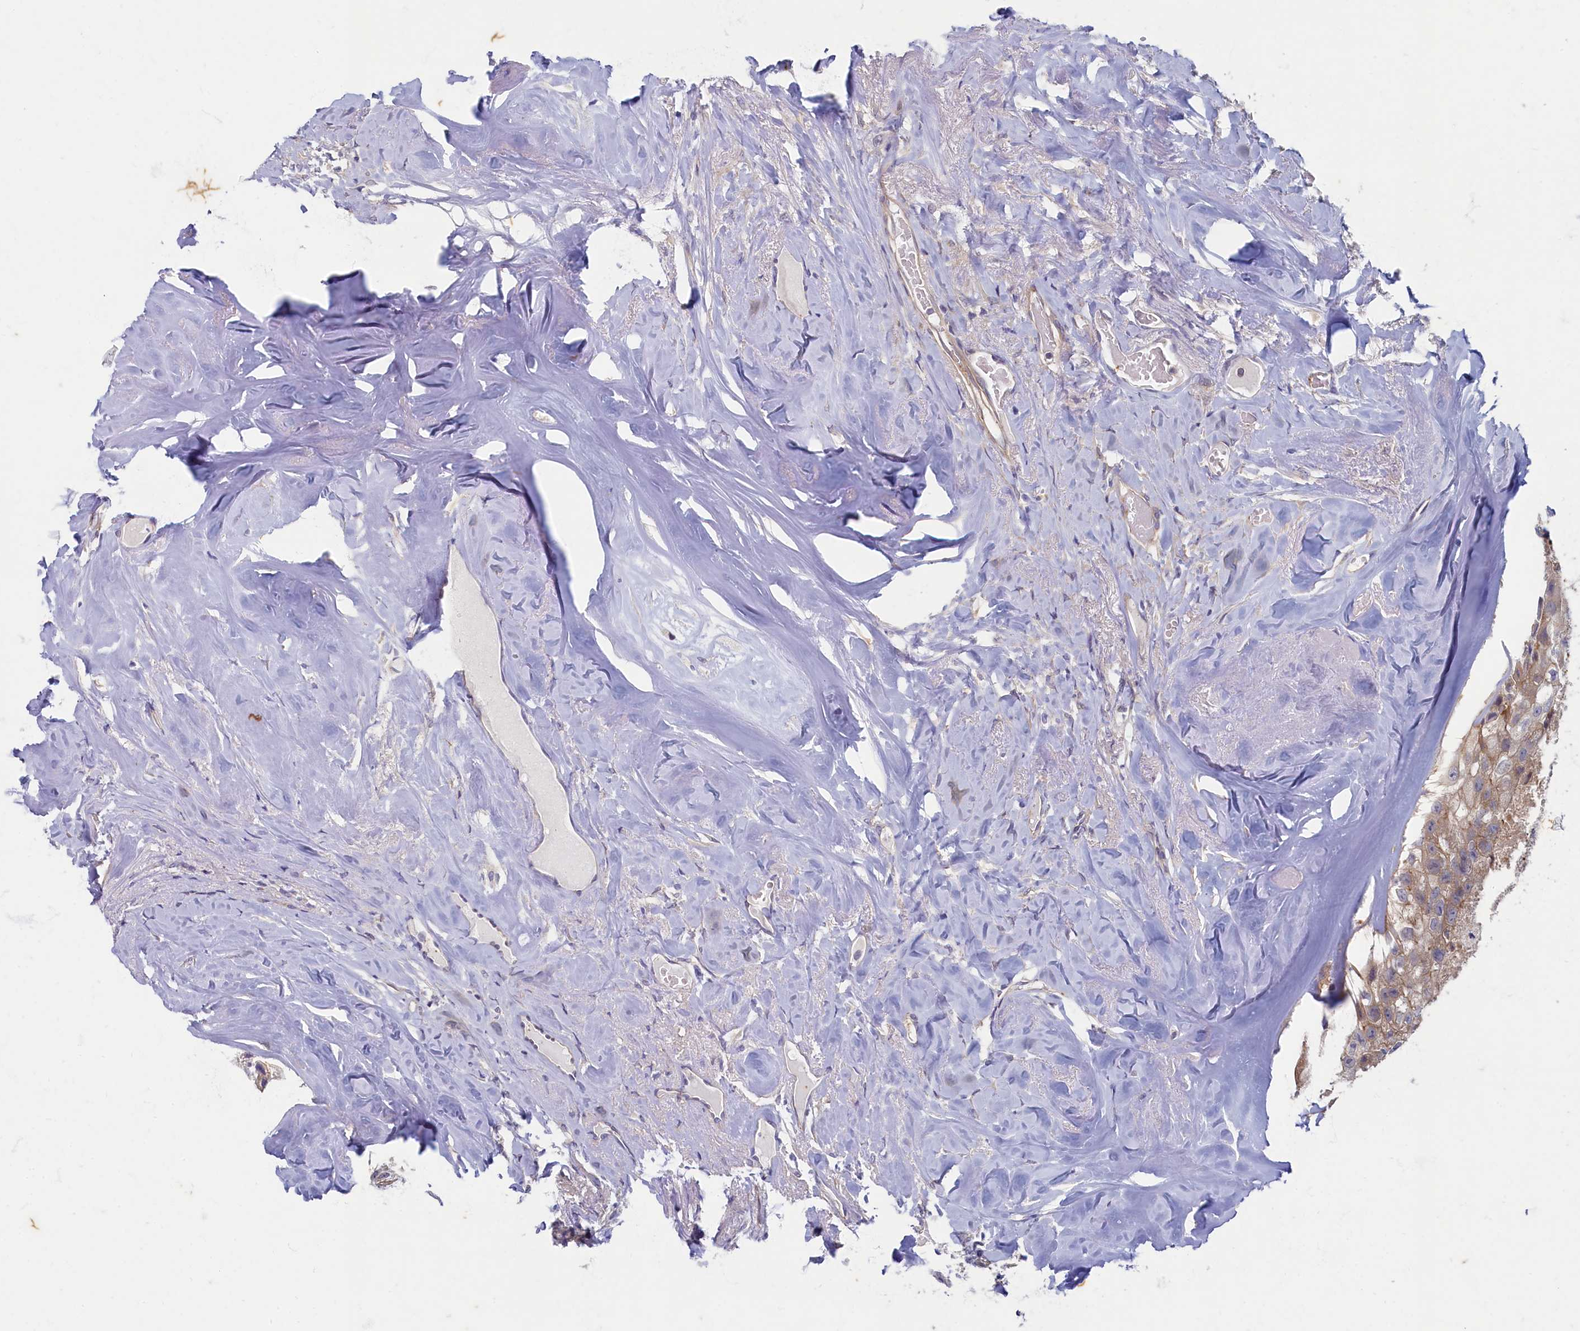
{"staining": {"intensity": "weak", "quantity": "<25%", "location": "nuclear"}, "tissue": "head and neck cancer", "cell_type": "Tumor cells", "image_type": "cancer", "snomed": [{"axis": "morphology", "description": "Adenocarcinoma, NOS"}, {"axis": "morphology", "description": "Adenocarcinoma, metastatic, NOS"}, {"axis": "topography", "description": "Head-Neck"}], "caption": "High magnification brightfield microscopy of adenocarcinoma (head and neck) stained with DAB (brown) and counterstained with hematoxylin (blue): tumor cells show no significant expression.", "gene": "WDR59", "patient": {"sex": "male", "age": 75}}